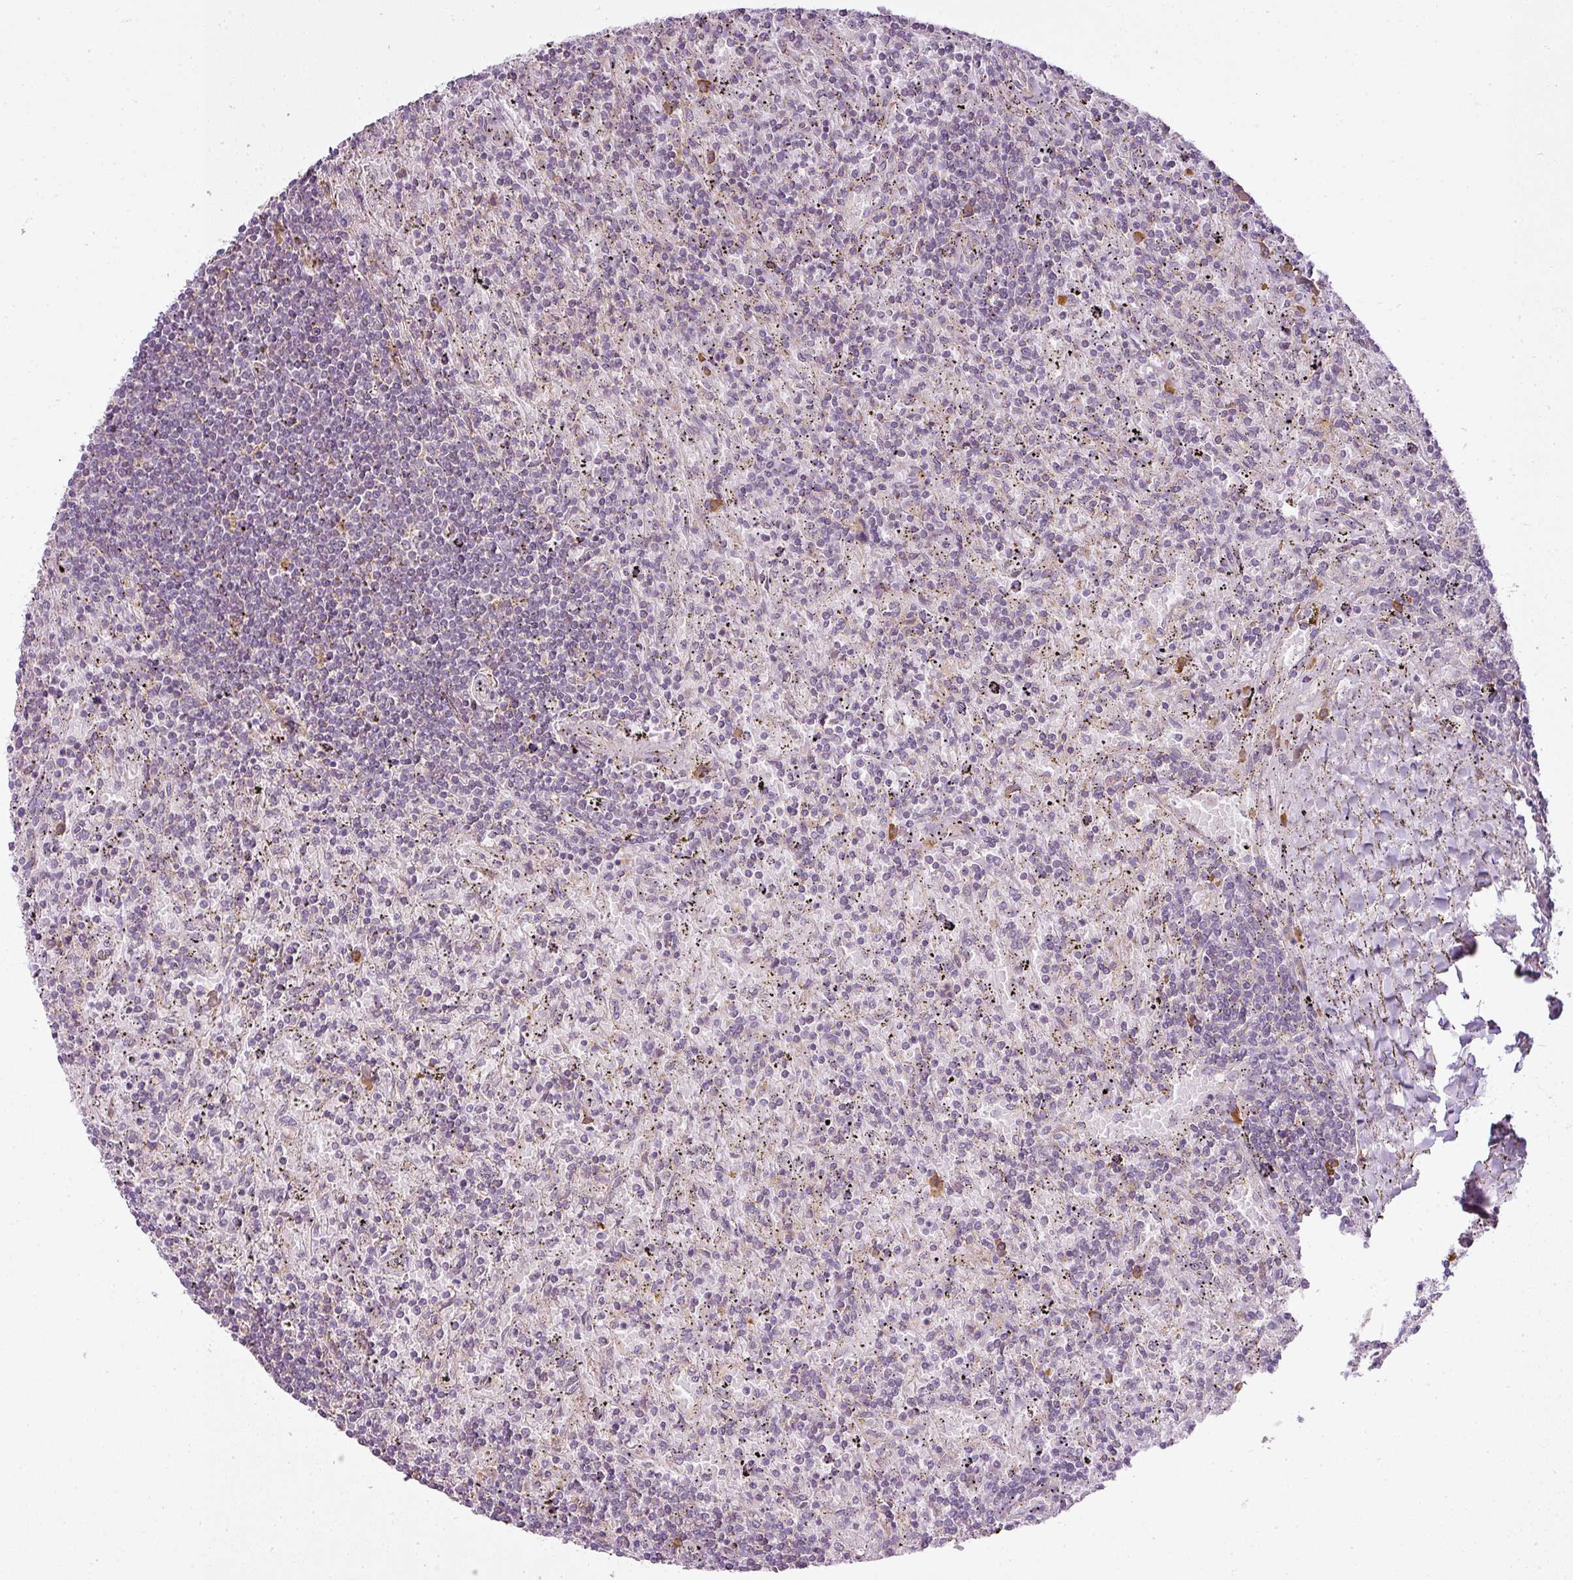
{"staining": {"intensity": "negative", "quantity": "none", "location": "none"}, "tissue": "lymphoma", "cell_type": "Tumor cells", "image_type": "cancer", "snomed": [{"axis": "morphology", "description": "Malignant lymphoma, non-Hodgkin's type, Low grade"}, {"axis": "topography", "description": "Spleen"}], "caption": "DAB (3,3'-diaminobenzidine) immunohistochemical staining of human low-grade malignant lymphoma, non-Hodgkin's type reveals no significant expression in tumor cells. (Immunohistochemistry, brightfield microscopy, high magnification).", "gene": "LY75", "patient": {"sex": "male", "age": 76}}